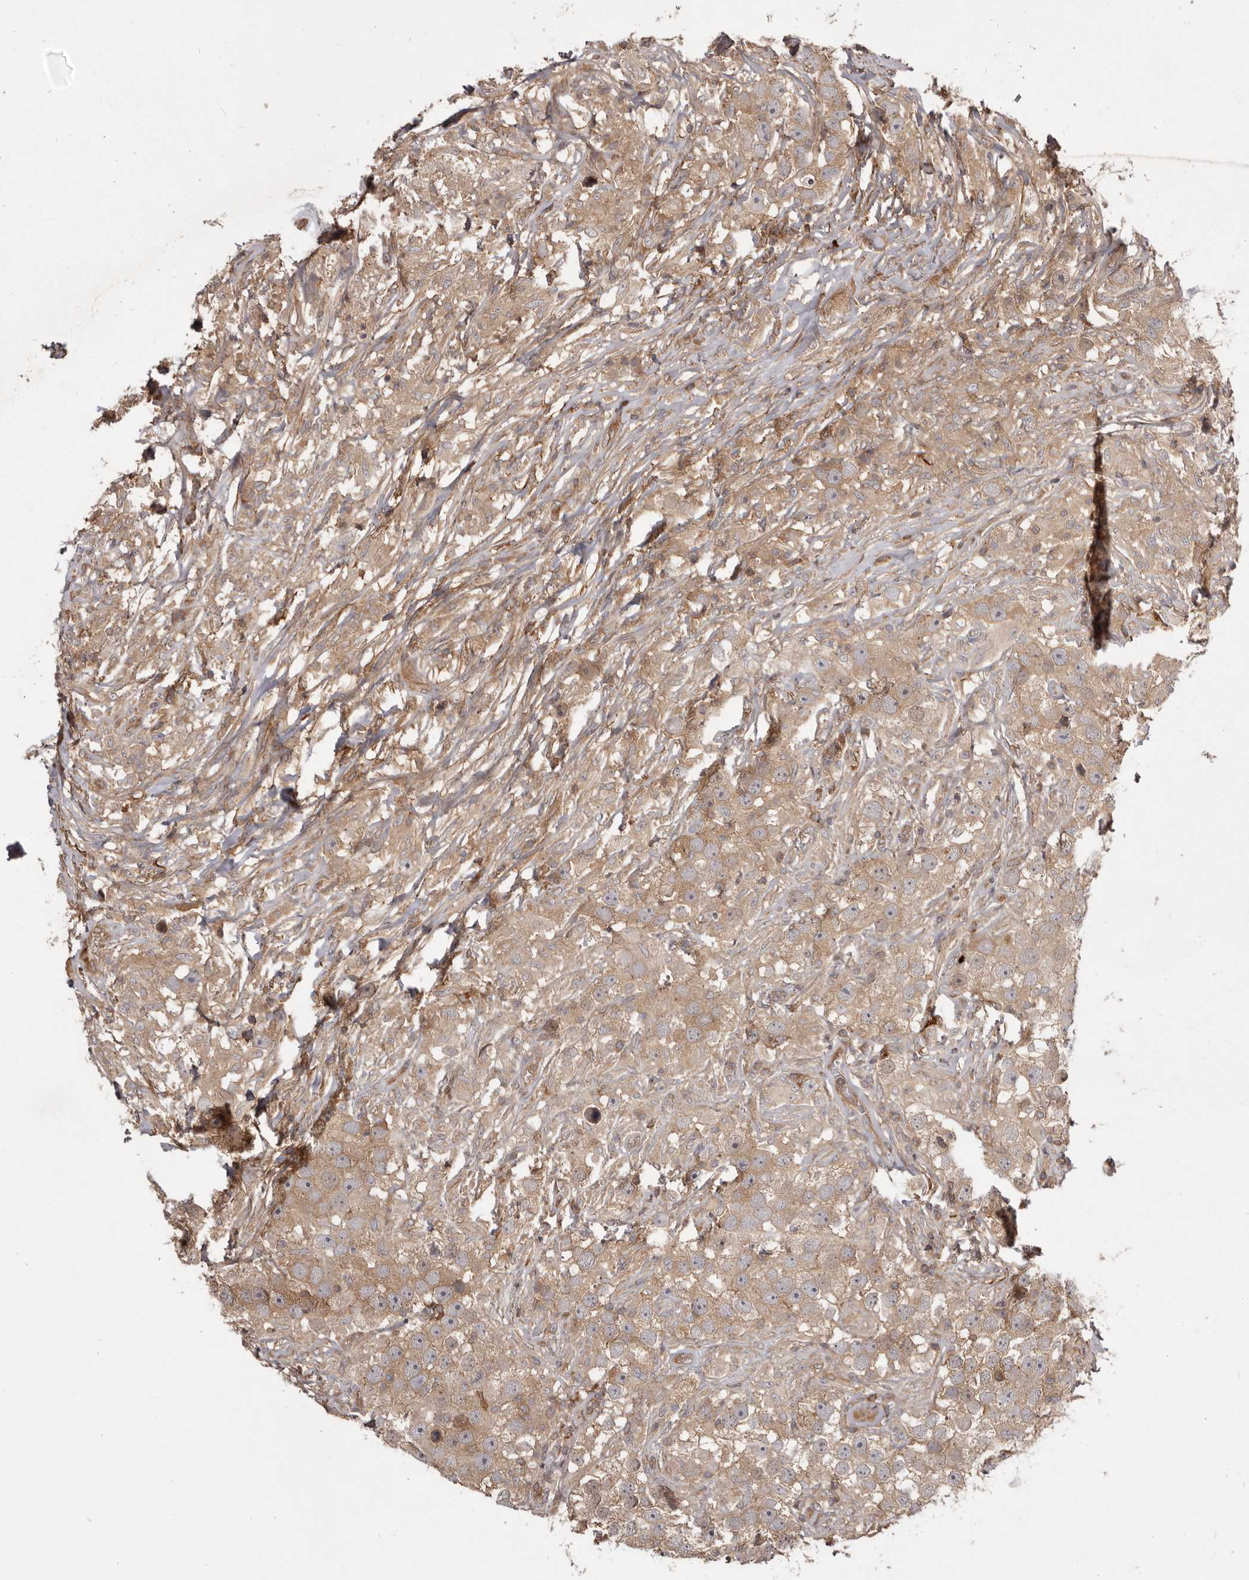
{"staining": {"intensity": "moderate", "quantity": ">75%", "location": "cytoplasmic/membranous"}, "tissue": "testis cancer", "cell_type": "Tumor cells", "image_type": "cancer", "snomed": [{"axis": "morphology", "description": "Seminoma, NOS"}, {"axis": "topography", "description": "Testis"}], "caption": "Brown immunohistochemical staining in seminoma (testis) demonstrates moderate cytoplasmic/membranous positivity in about >75% of tumor cells.", "gene": "NFKBIA", "patient": {"sex": "male", "age": 49}}